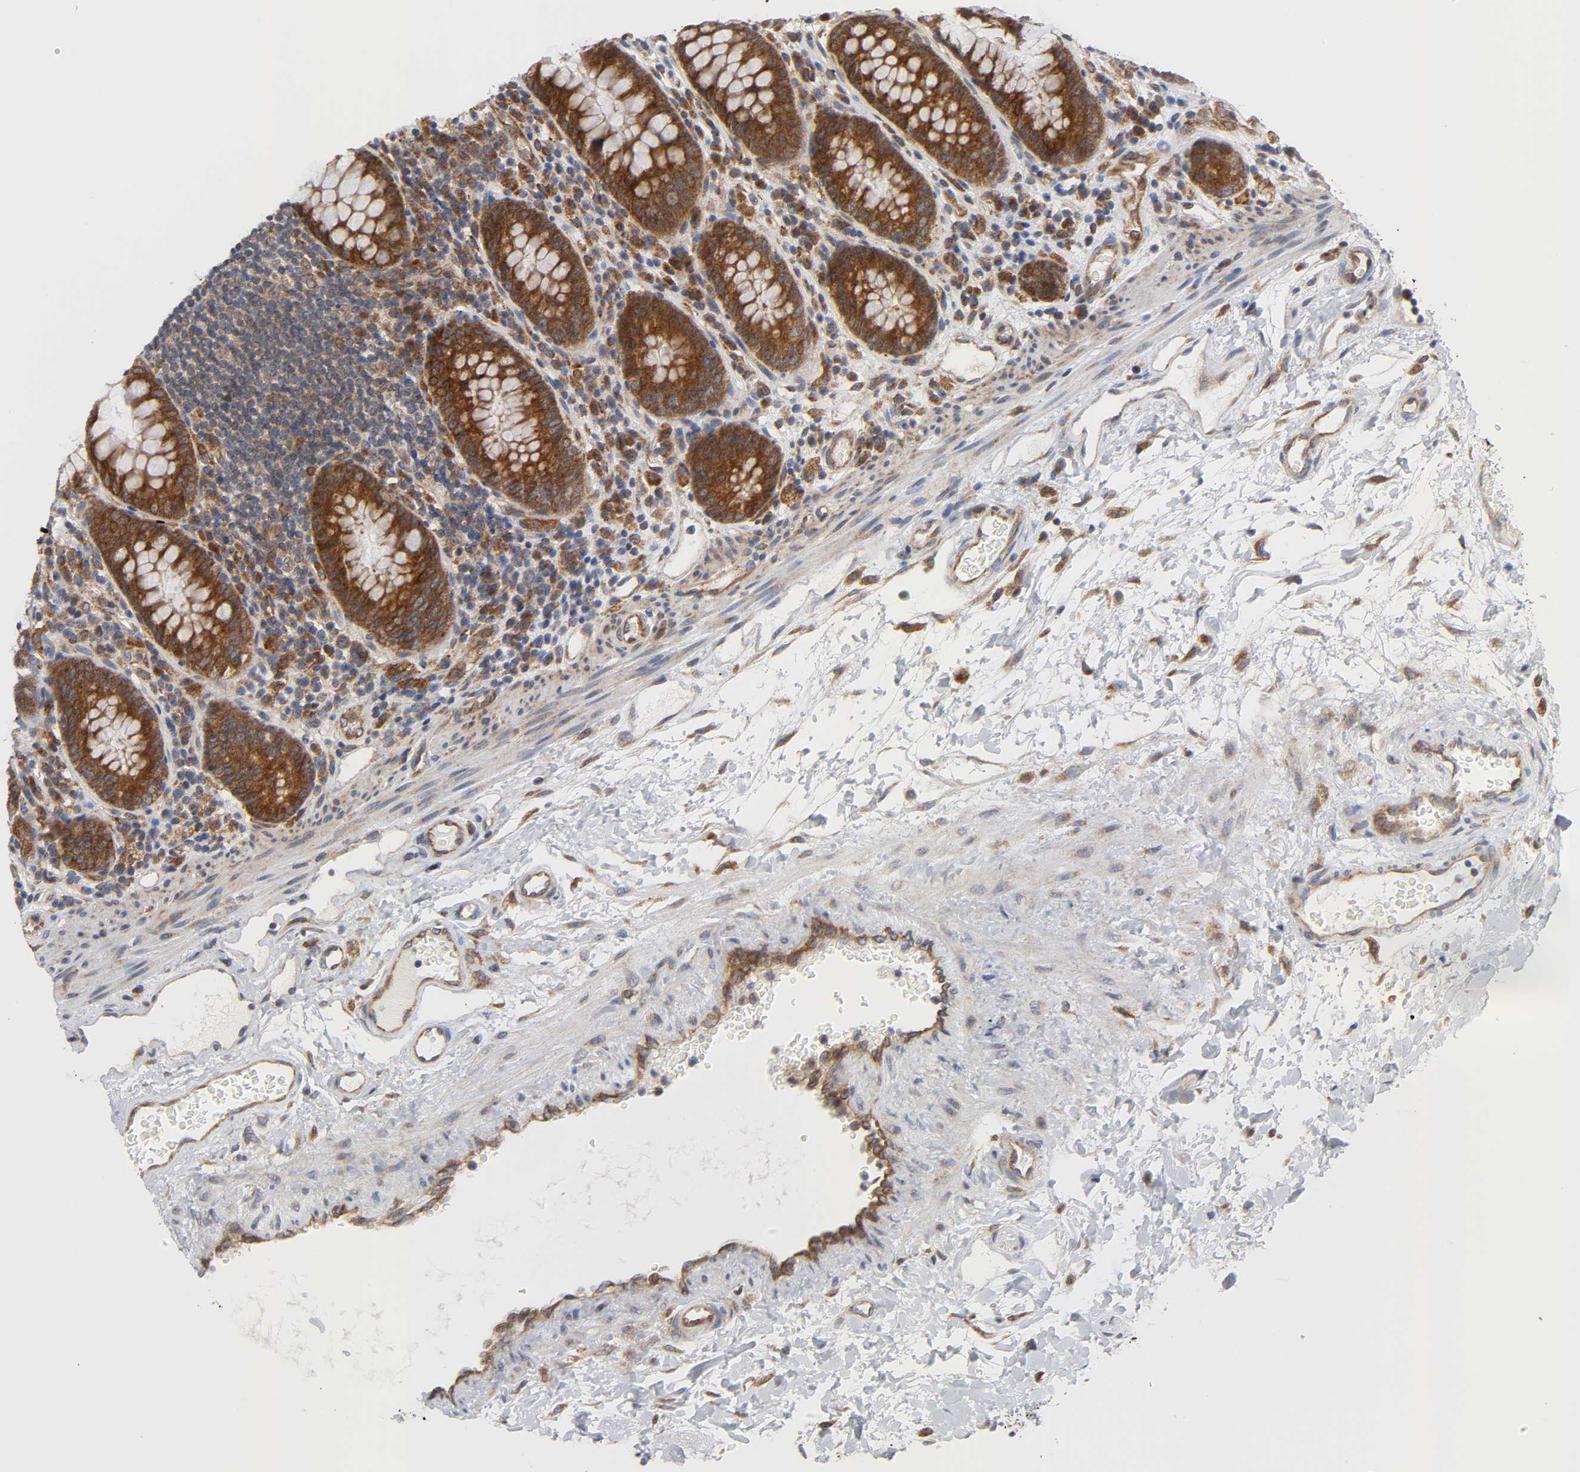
{"staining": {"intensity": "moderate", "quantity": ">75%", "location": "cytoplasmic/membranous"}, "tissue": "colon", "cell_type": "Endothelial cells", "image_type": "normal", "snomed": [{"axis": "morphology", "description": "Normal tissue, NOS"}, {"axis": "topography", "description": "Colon"}], "caption": "The photomicrograph displays staining of normal colon, revealing moderate cytoplasmic/membranous protein positivity (brown color) within endothelial cells.", "gene": "BAX", "patient": {"sex": "female", "age": 46}}